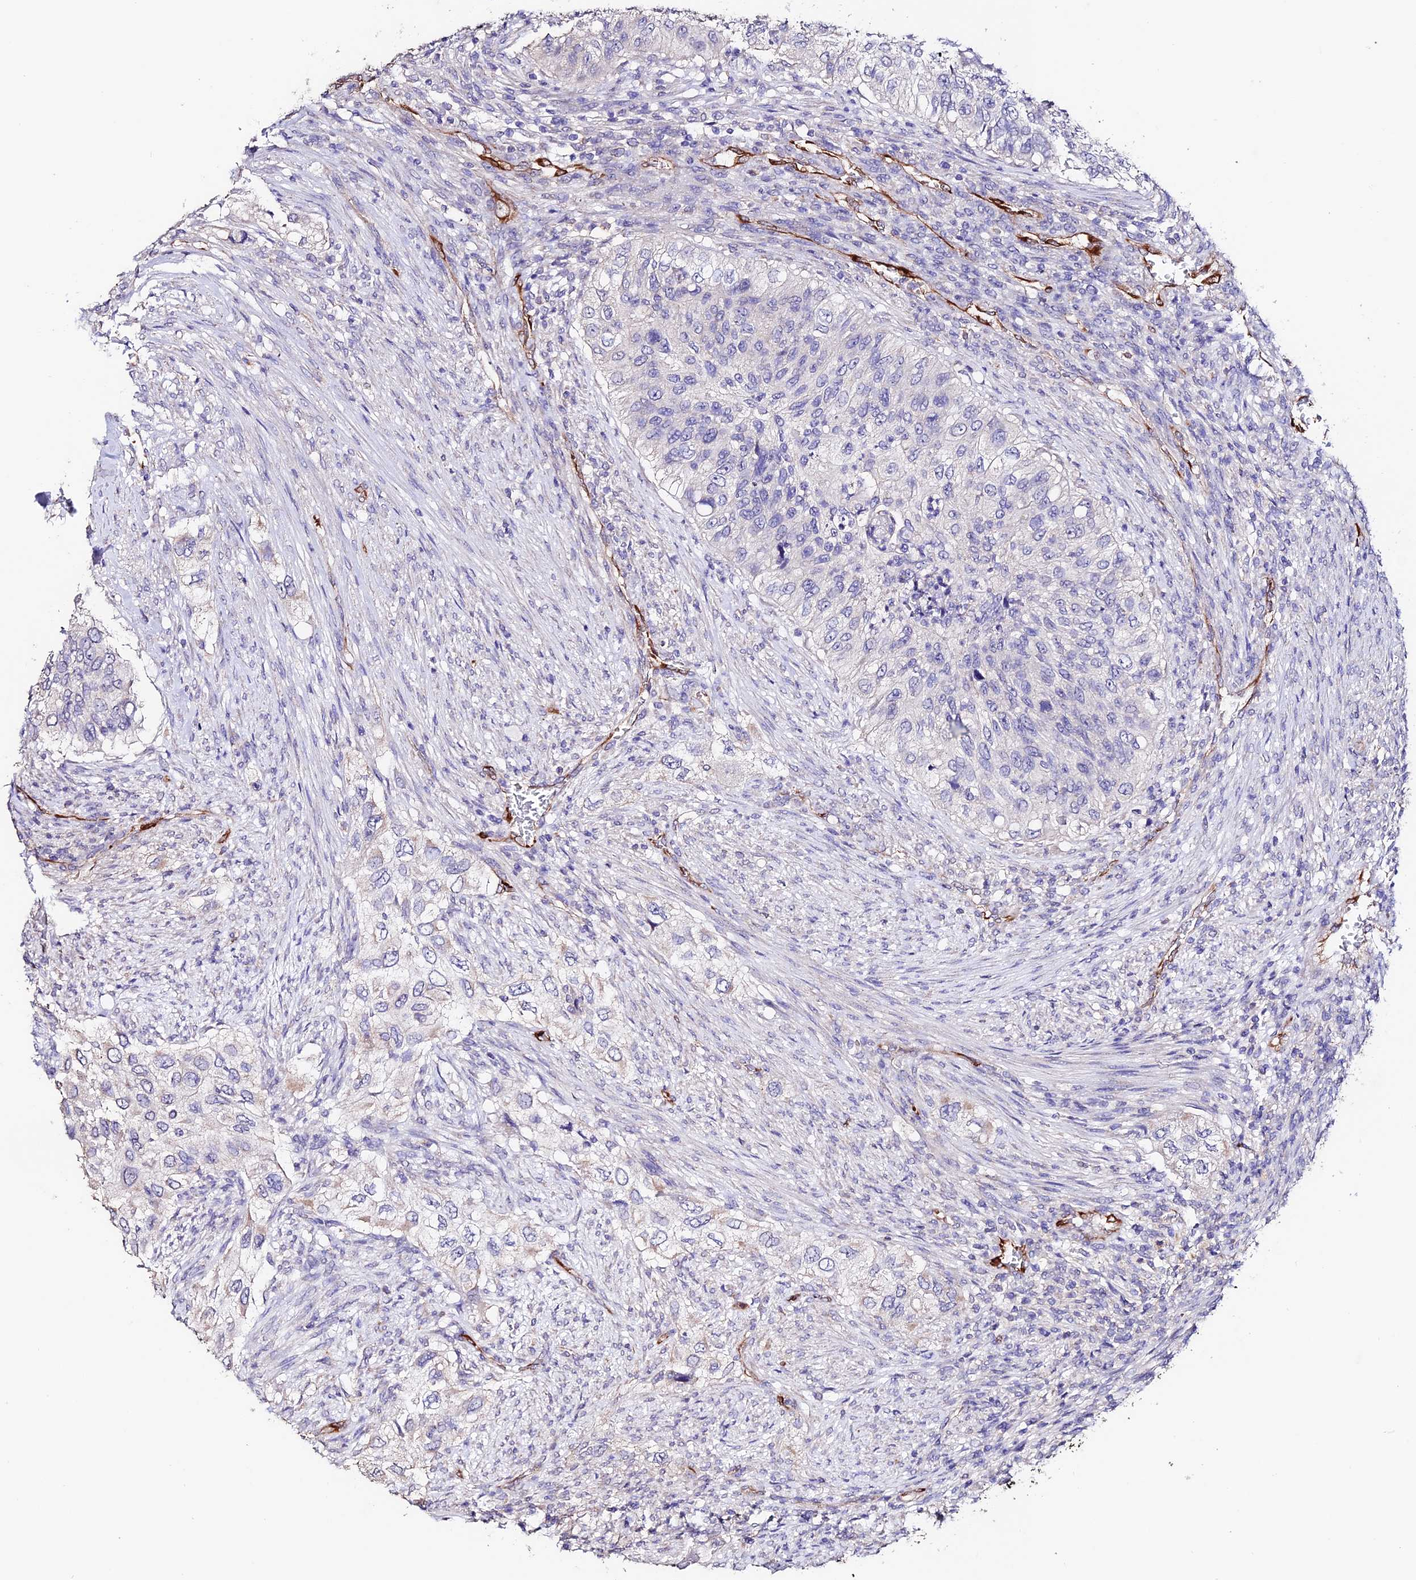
{"staining": {"intensity": "negative", "quantity": "none", "location": "none"}, "tissue": "urothelial cancer", "cell_type": "Tumor cells", "image_type": "cancer", "snomed": [{"axis": "morphology", "description": "Urothelial carcinoma, High grade"}, {"axis": "topography", "description": "Urinary bladder"}], "caption": "Protein analysis of high-grade urothelial carcinoma exhibits no significant staining in tumor cells.", "gene": "ESM1", "patient": {"sex": "female", "age": 60}}